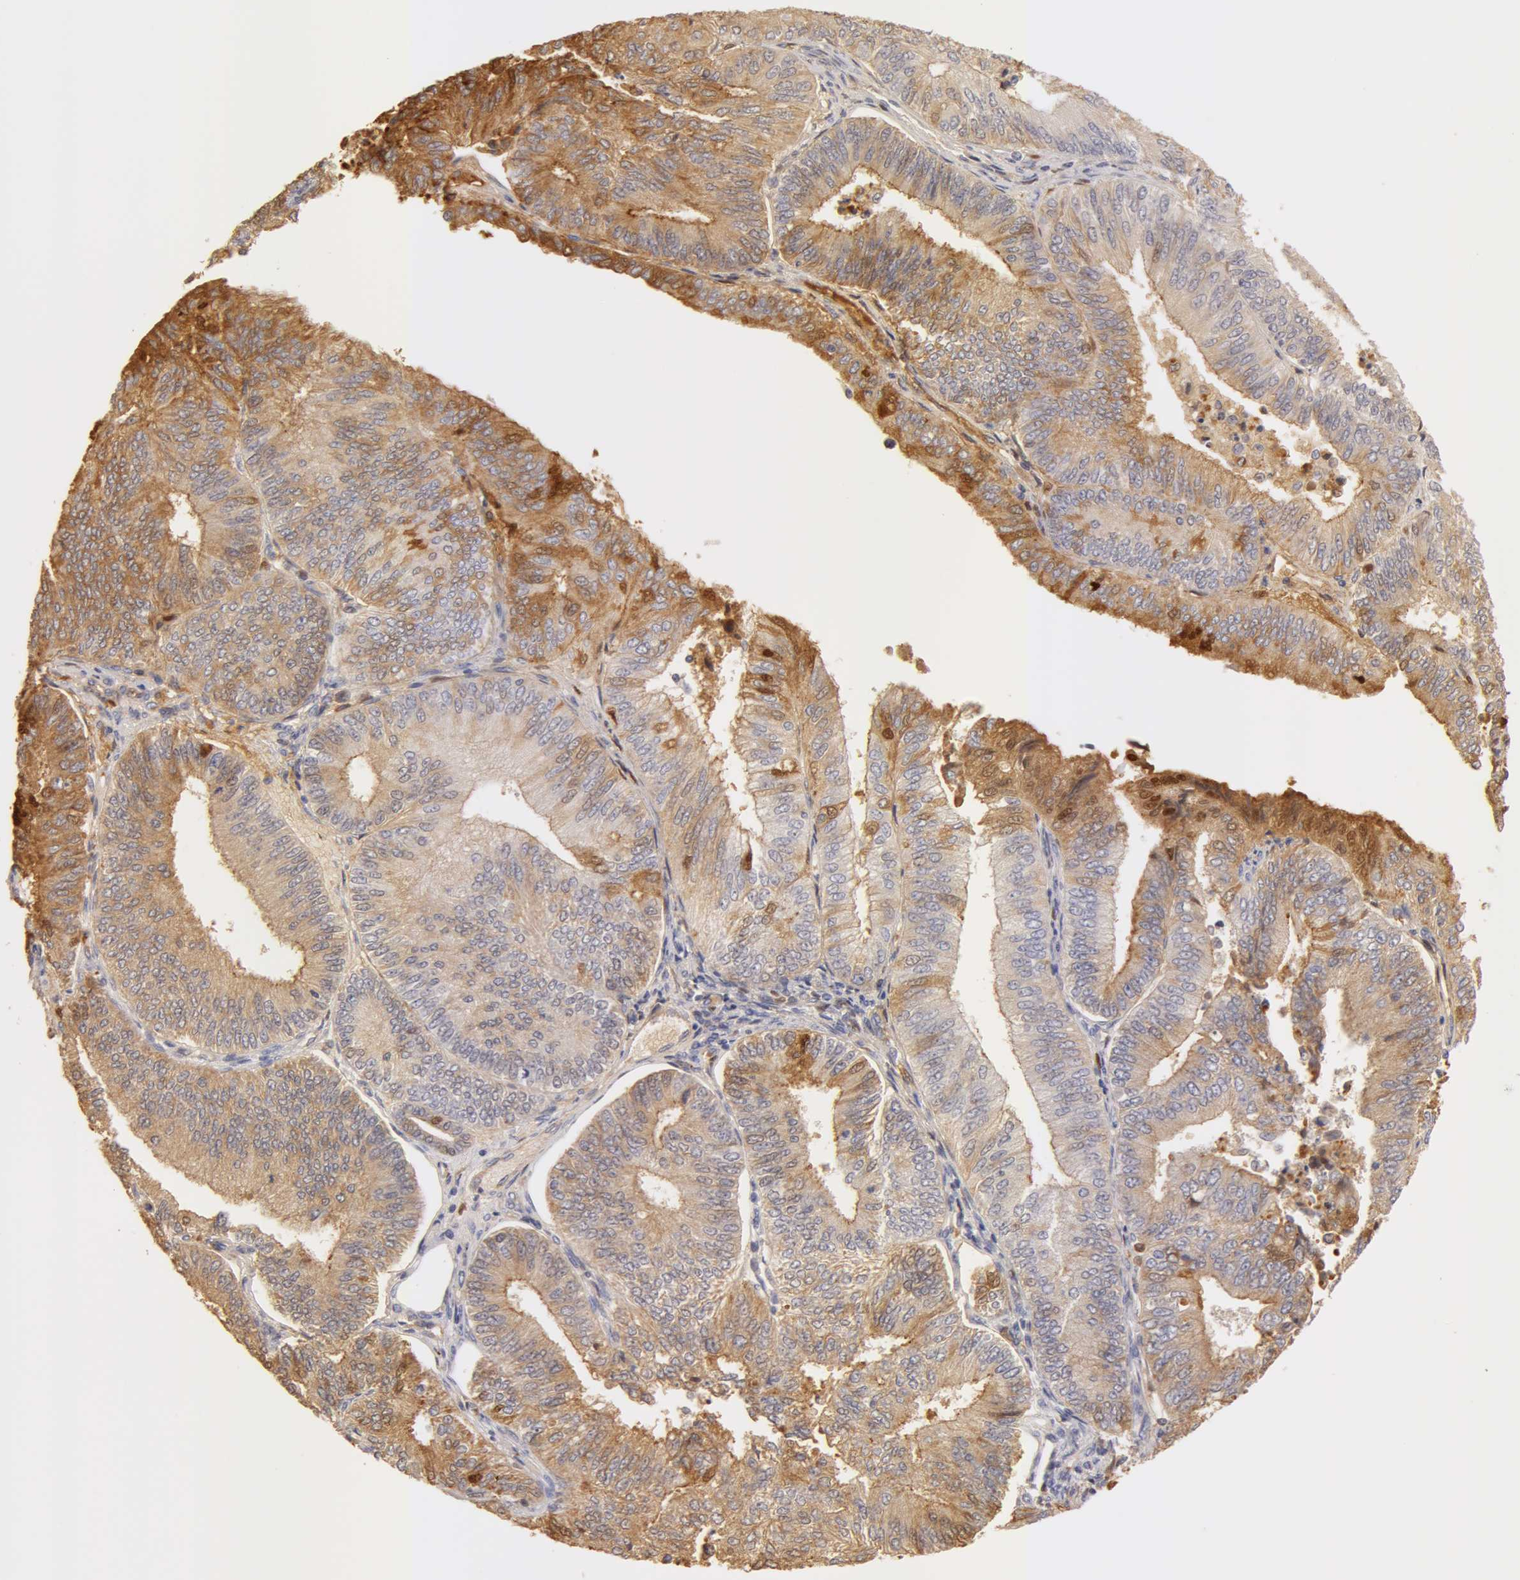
{"staining": {"intensity": "weak", "quantity": ">75%", "location": "cytoplasmic/membranous"}, "tissue": "endometrial cancer", "cell_type": "Tumor cells", "image_type": "cancer", "snomed": [{"axis": "morphology", "description": "Adenocarcinoma, NOS"}, {"axis": "topography", "description": "Endometrium"}], "caption": "Protein expression analysis of adenocarcinoma (endometrial) reveals weak cytoplasmic/membranous positivity in about >75% of tumor cells. (brown staining indicates protein expression, while blue staining denotes nuclei).", "gene": "TF", "patient": {"sex": "female", "age": 55}}